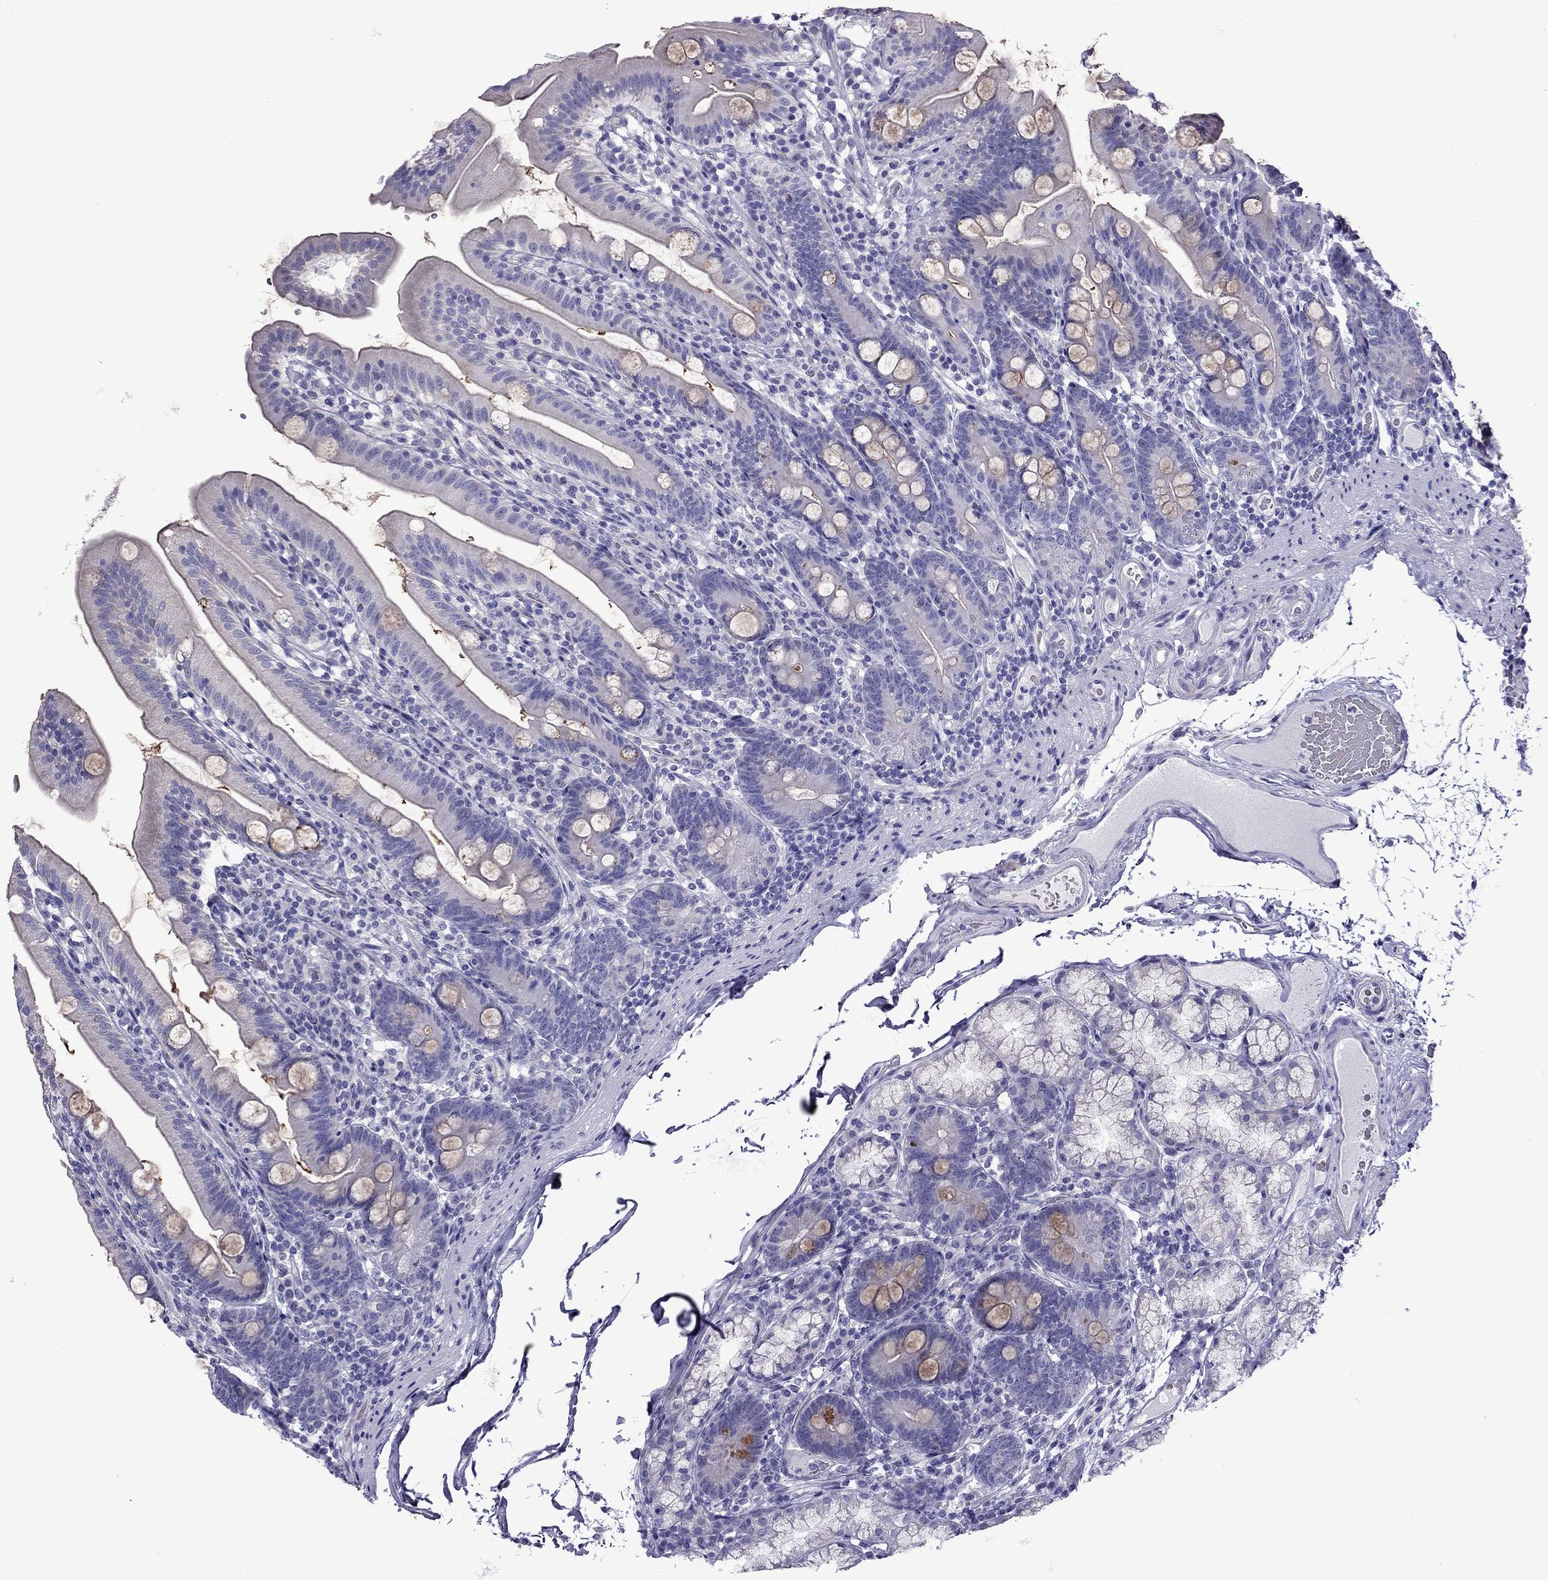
{"staining": {"intensity": "negative", "quantity": "none", "location": "none"}, "tissue": "duodenum", "cell_type": "Glandular cells", "image_type": "normal", "snomed": [{"axis": "morphology", "description": "Normal tissue, NOS"}, {"axis": "topography", "description": "Duodenum"}], "caption": "There is no significant expression in glandular cells of duodenum. (Stains: DAB IHC with hematoxylin counter stain, Microscopy: brightfield microscopy at high magnification).", "gene": "TDRD1", "patient": {"sex": "female", "age": 67}}